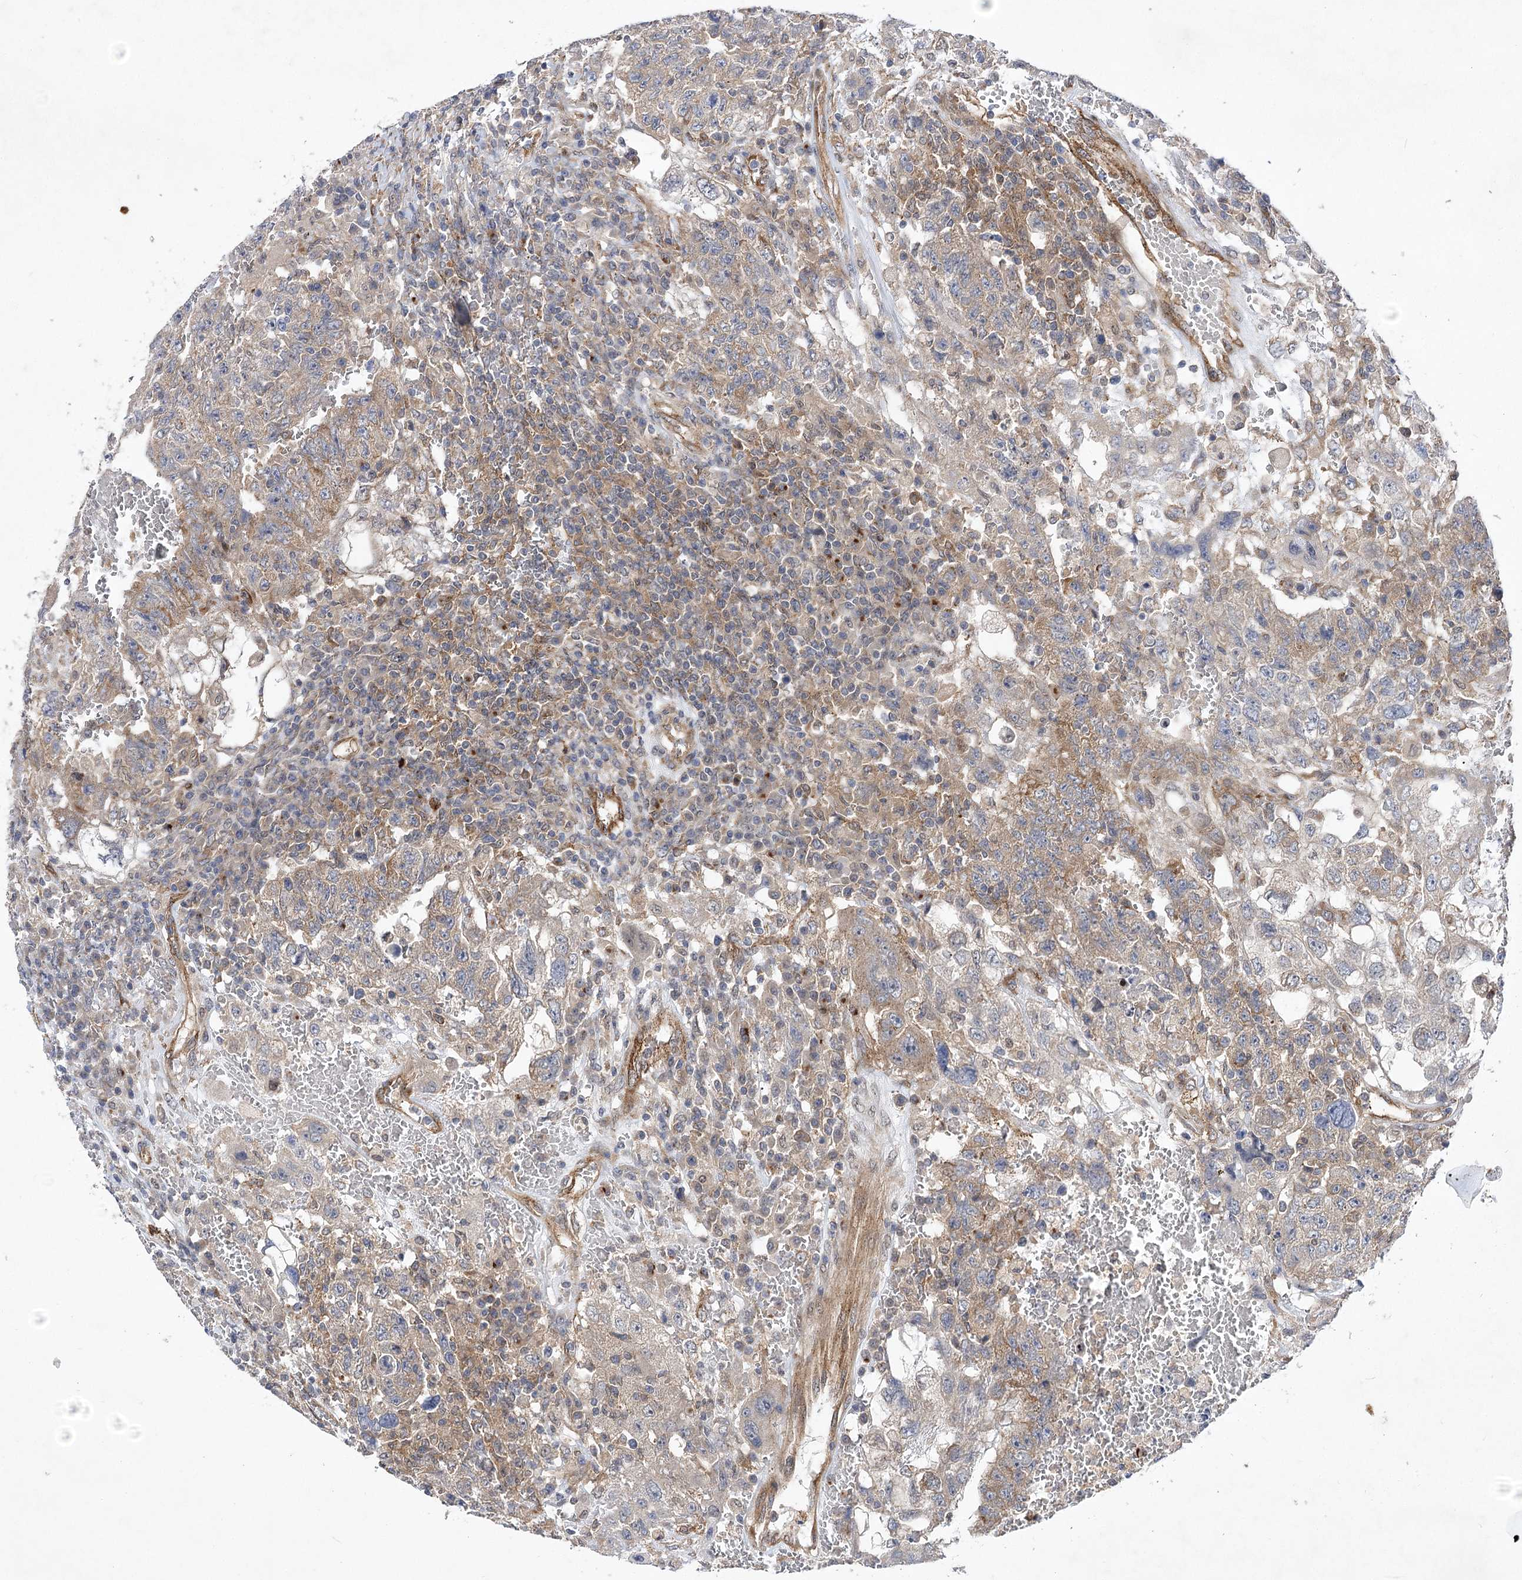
{"staining": {"intensity": "weak", "quantity": "25%-75%", "location": "cytoplasmic/membranous"}, "tissue": "testis cancer", "cell_type": "Tumor cells", "image_type": "cancer", "snomed": [{"axis": "morphology", "description": "Carcinoma, Embryonal, NOS"}, {"axis": "topography", "description": "Testis"}], "caption": "Tumor cells demonstrate low levels of weak cytoplasmic/membranous positivity in about 25%-75% of cells in human embryonal carcinoma (testis).", "gene": "ARHGAP31", "patient": {"sex": "male", "age": 26}}